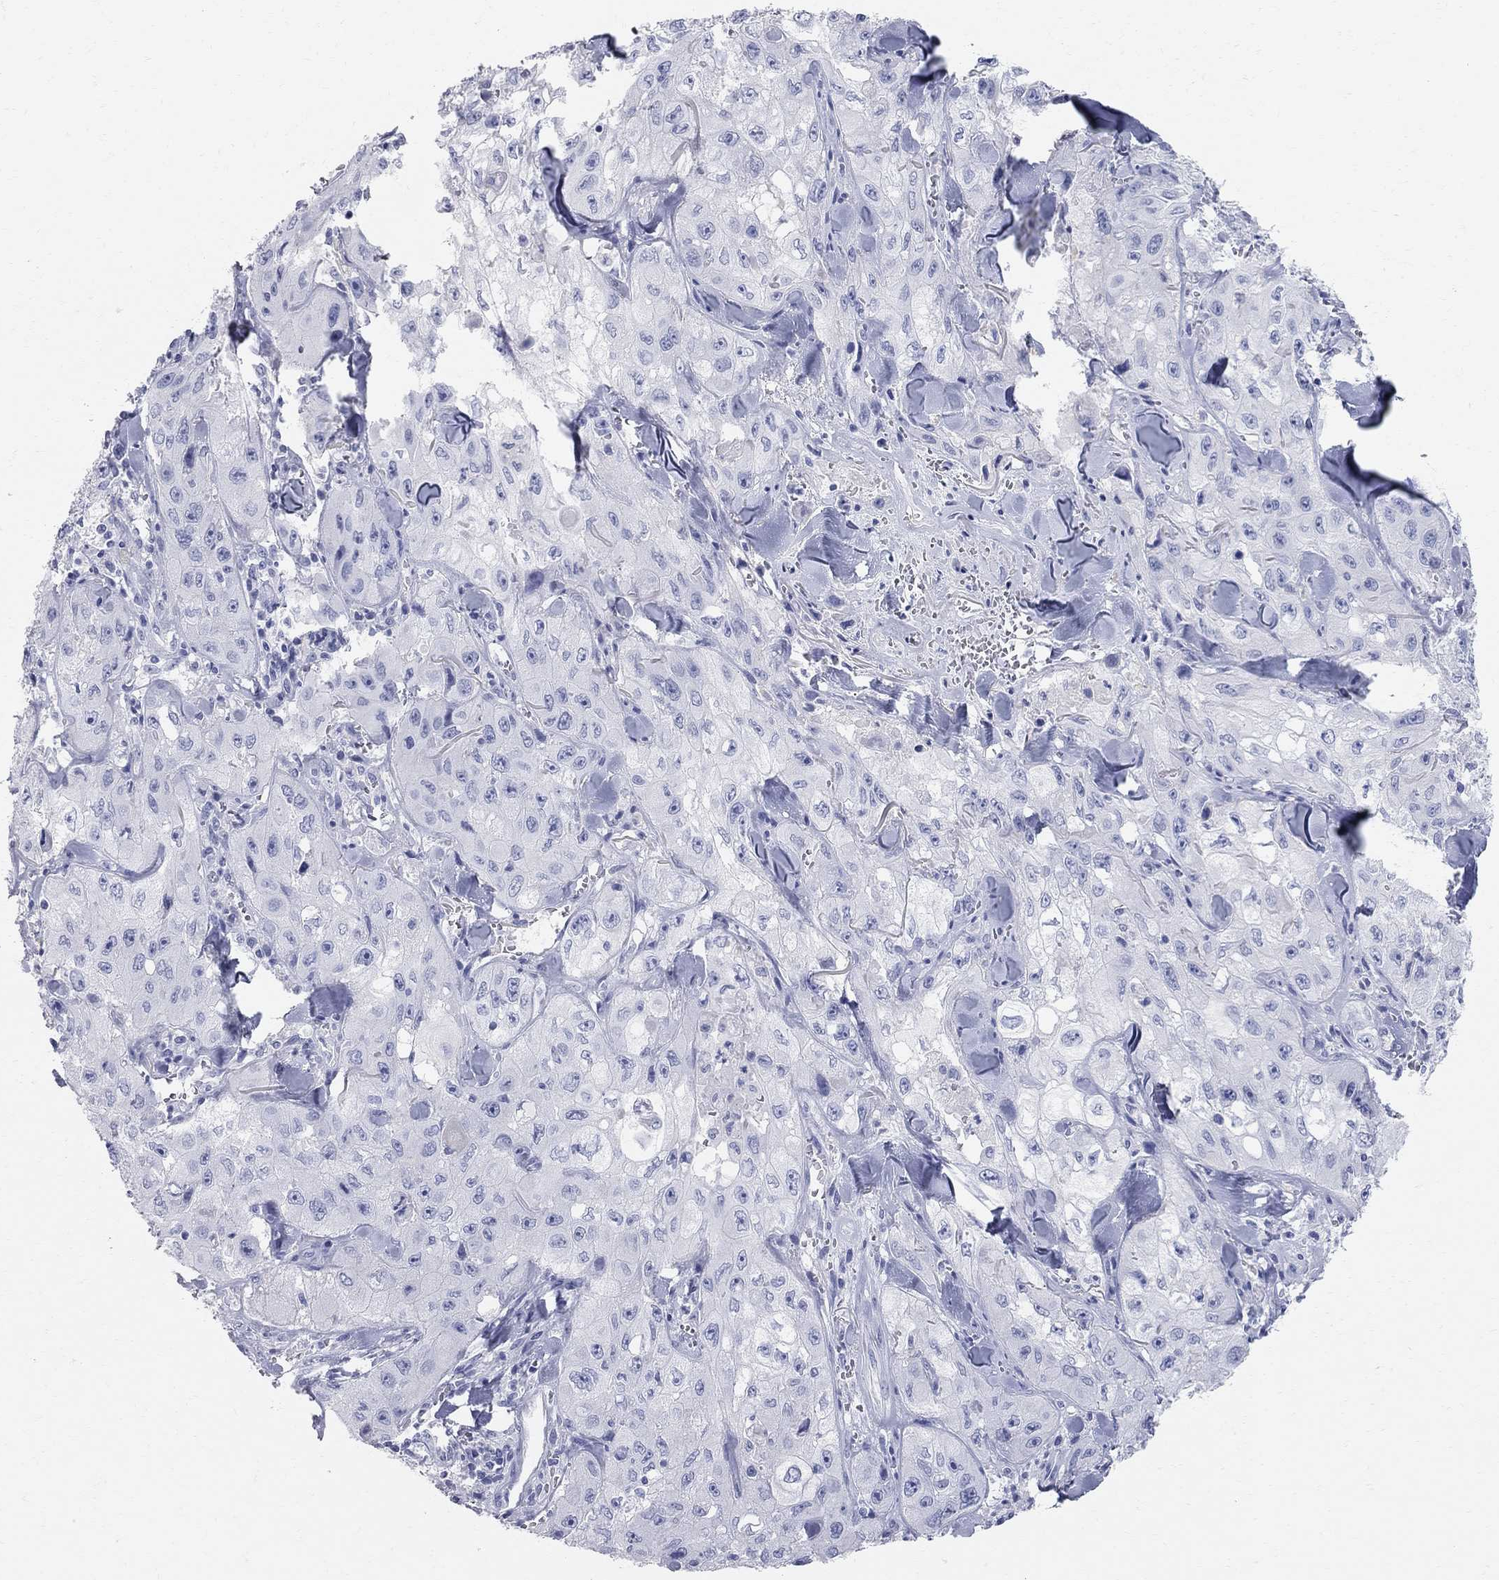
{"staining": {"intensity": "negative", "quantity": "none", "location": "none"}, "tissue": "skin cancer", "cell_type": "Tumor cells", "image_type": "cancer", "snomed": [{"axis": "morphology", "description": "Squamous cell carcinoma, NOS"}, {"axis": "topography", "description": "Skin"}, {"axis": "topography", "description": "Subcutis"}], "caption": "A high-resolution photomicrograph shows immunohistochemistry staining of skin cancer, which shows no significant expression in tumor cells. (Brightfield microscopy of DAB (3,3'-diaminobenzidine) IHC at high magnification).", "gene": "AOX1", "patient": {"sex": "male", "age": 73}}